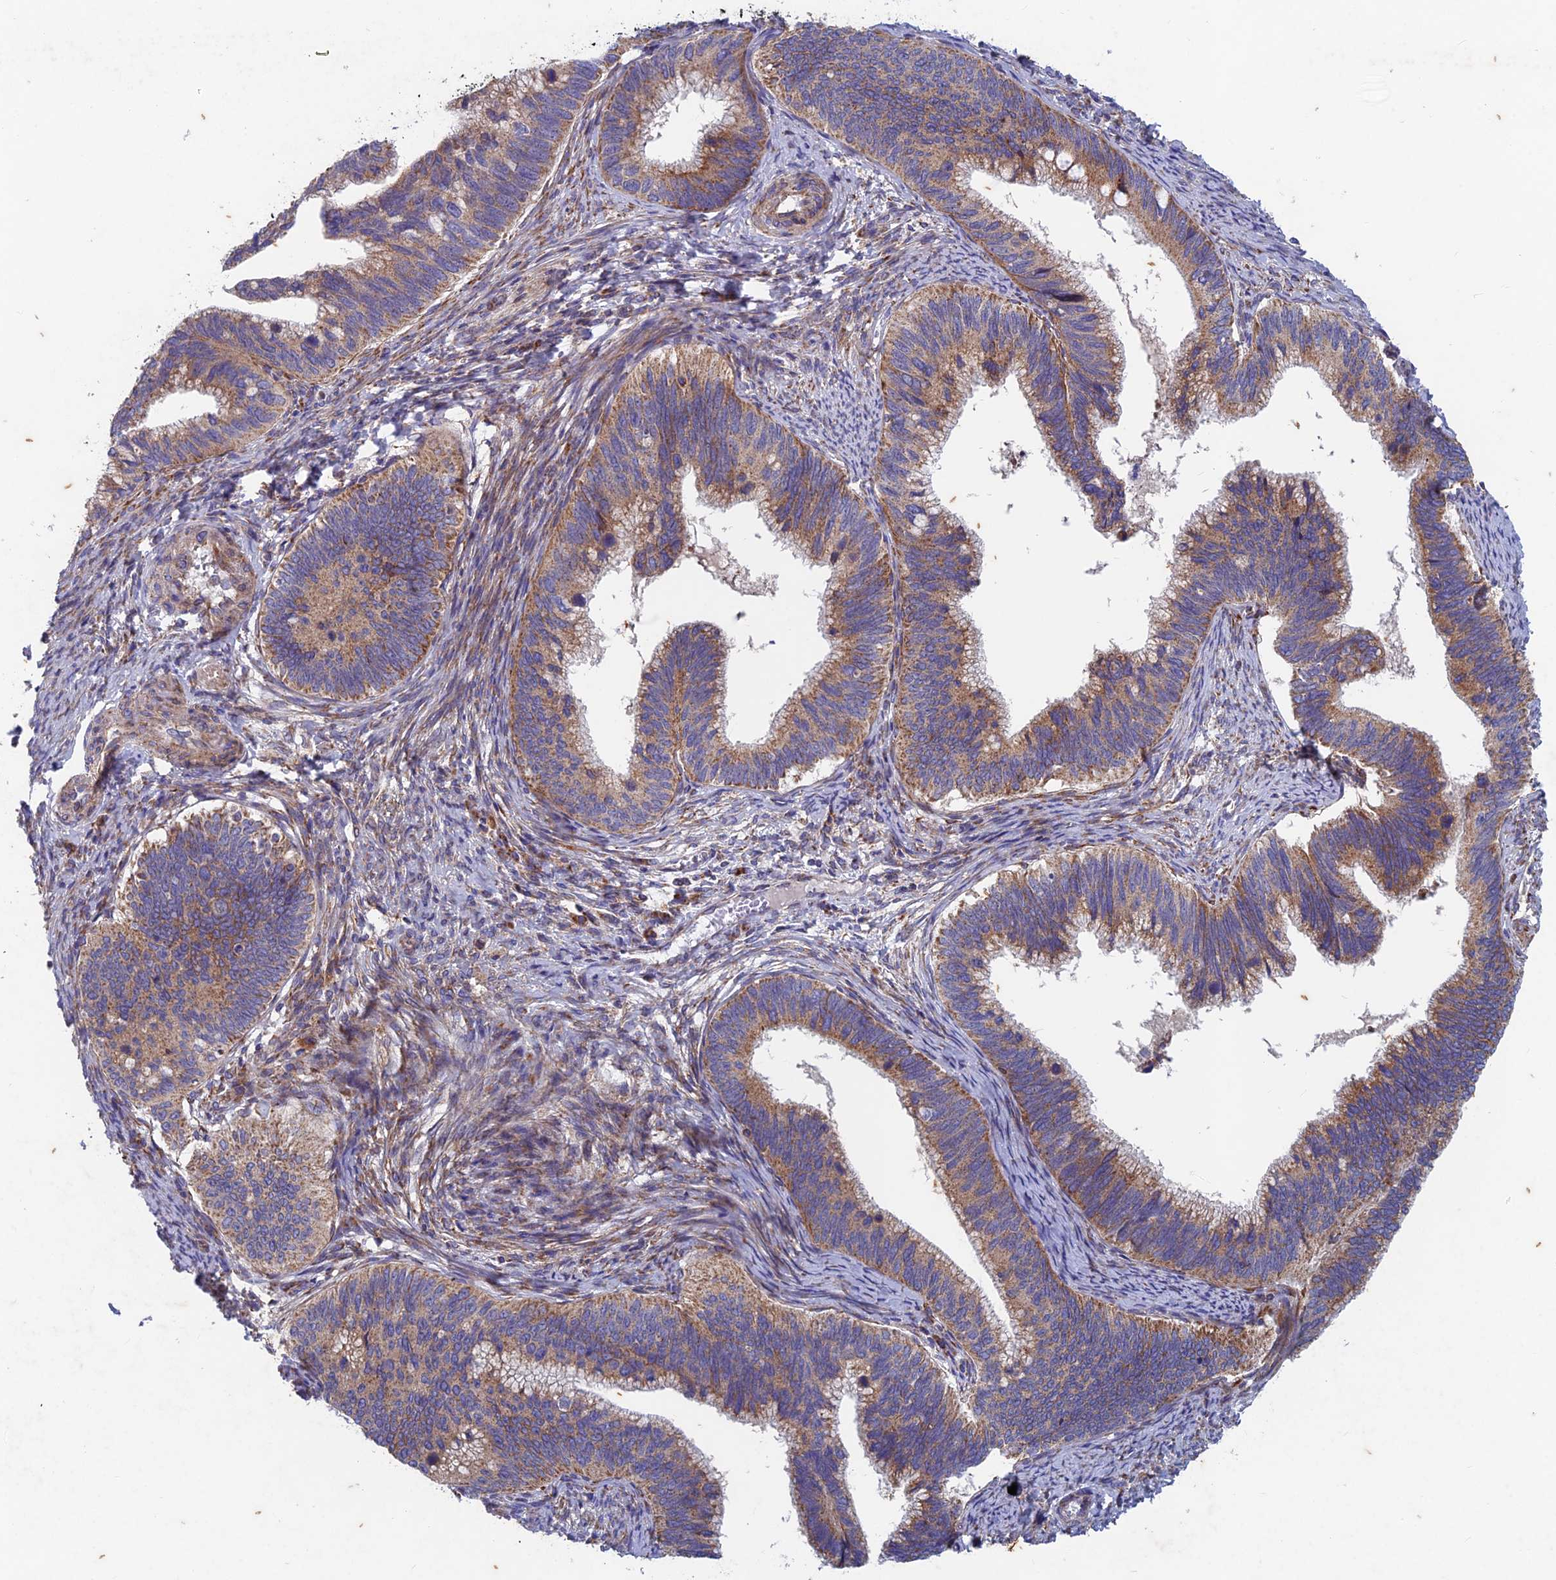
{"staining": {"intensity": "moderate", "quantity": ">75%", "location": "cytoplasmic/membranous"}, "tissue": "cervical cancer", "cell_type": "Tumor cells", "image_type": "cancer", "snomed": [{"axis": "morphology", "description": "Adenocarcinoma, NOS"}, {"axis": "topography", "description": "Cervix"}], "caption": "This is a photomicrograph of immunohistochemistry (IHC) staining of cervical cancer (adenocarcinoma), which shows moderate expression in the cytoplasmic/membranous of tumor cells.", "gene": "AP4S1", "patient": {"sex": "female", "age": 42}}